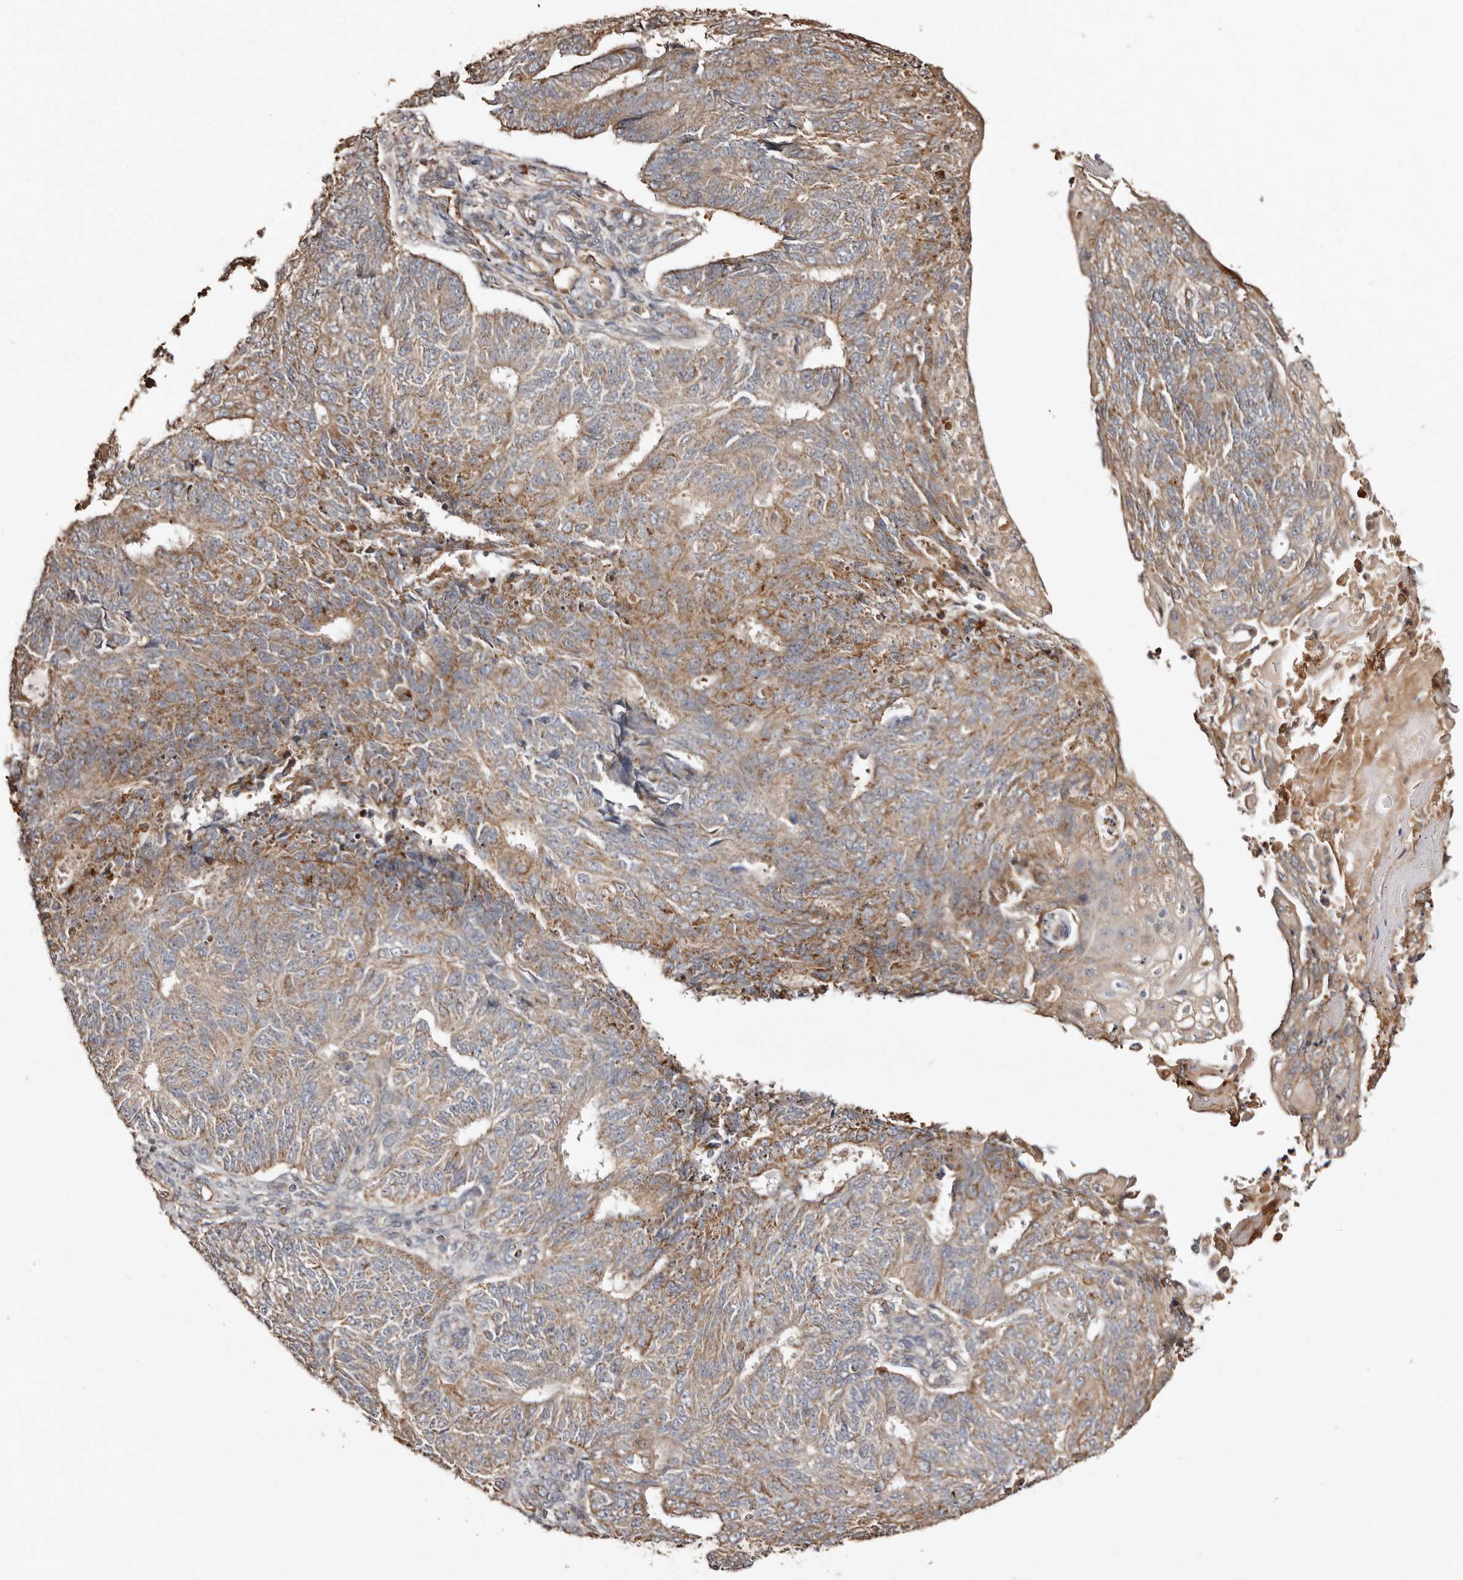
{"staining": {"intensity": "moderate", "quantity": ">75%", "location": "cytoplasmic/membranous"}, "tissue": "endometrial cancer", "cell_type": "Tumor cells", "image_type": "cancer", "snomed": [{"axis": "morphology", "description": "Adenocarcinoma, NOS"}, {"axis": "topography", "description": "Endometrium"}], "caption": "Endometrial cancer (adenocarcinoma) stained for a protein (brown) displays moderate cytoplasmic/membranous positive expression in approximately >75% of tumor cells.", "gene": "MACC1", "patient": {"sex": "female", "age": 32}}